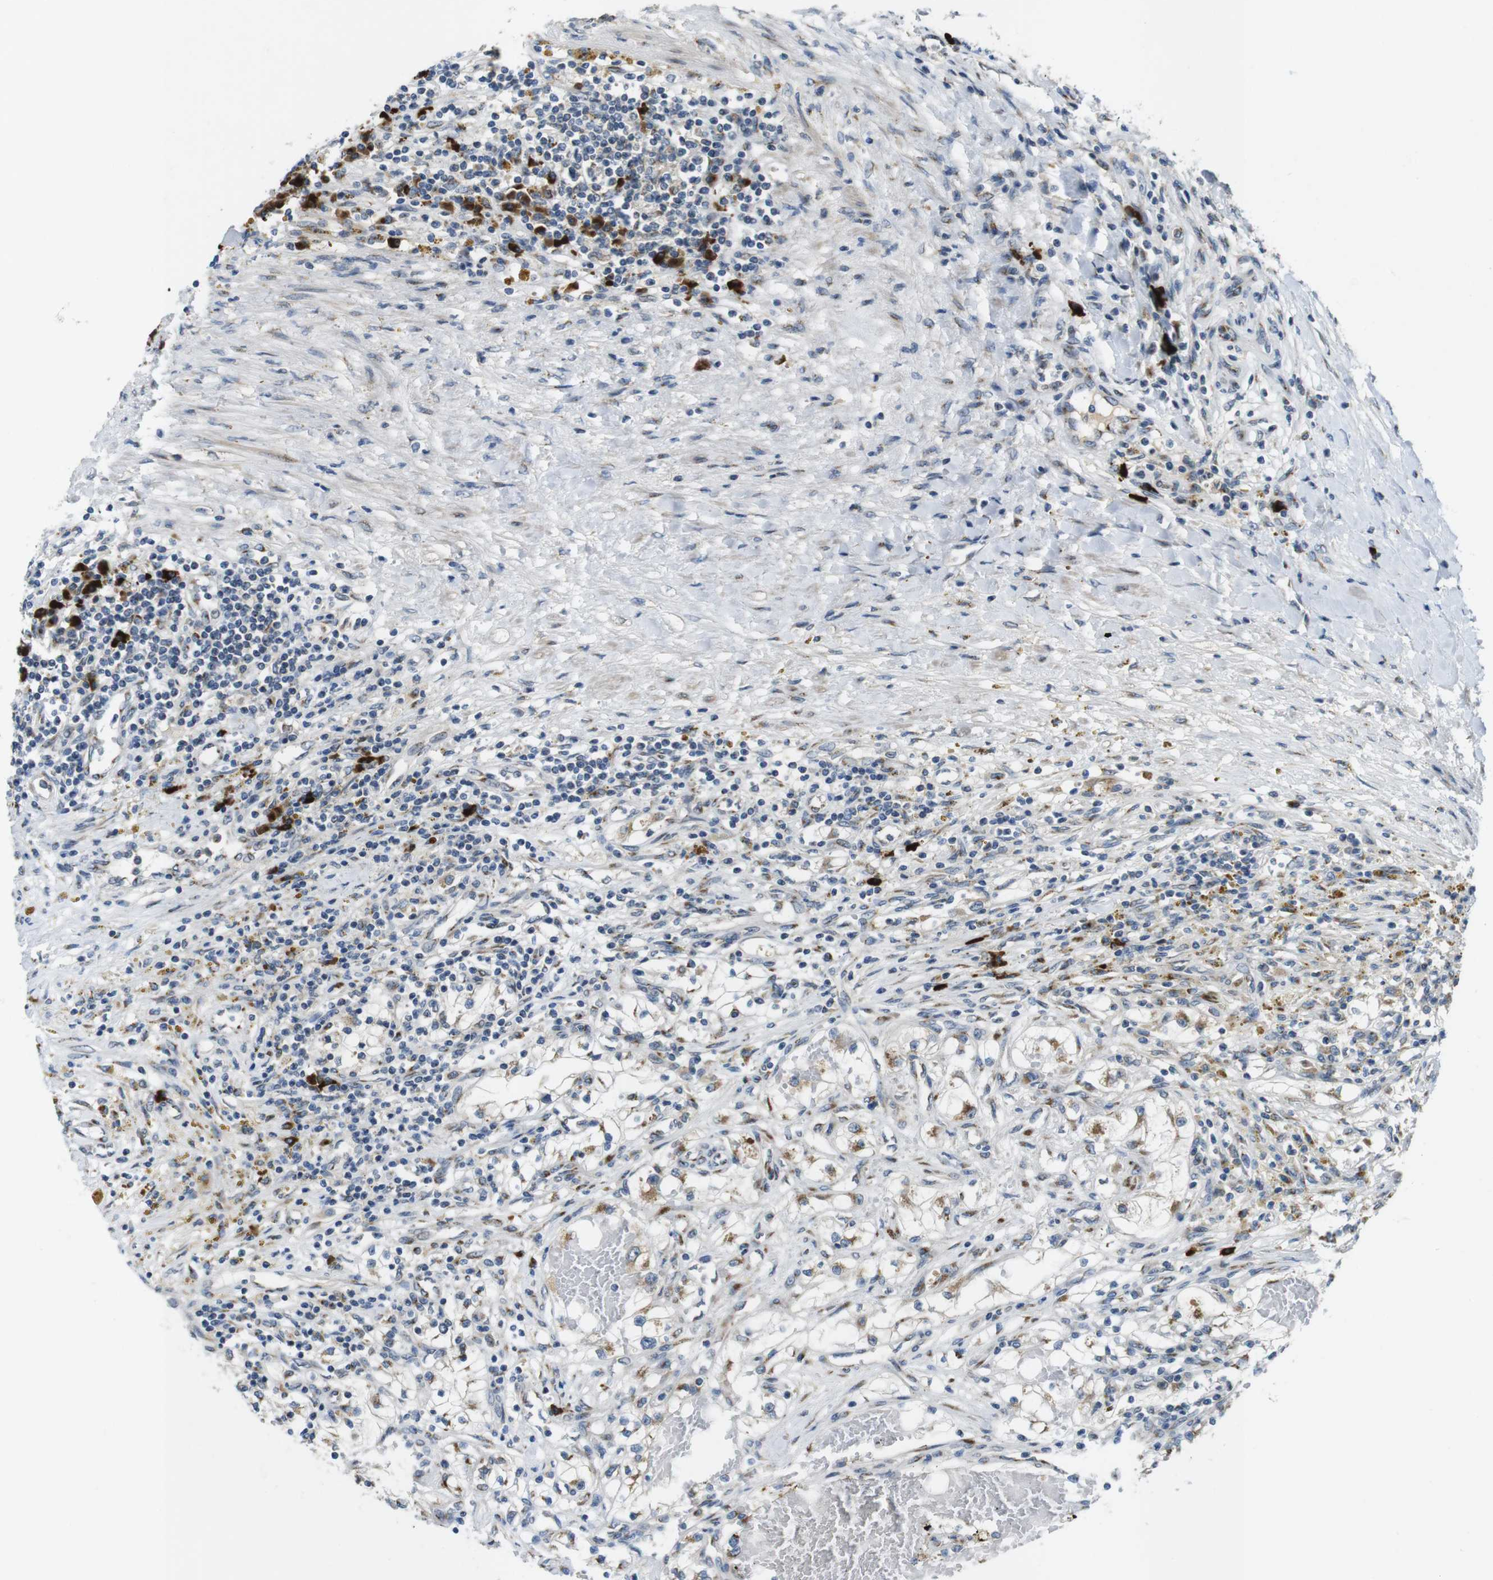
{"staining": {"intensity": "moderate", "quantity": ">75%", "location": "cytoplasmic/membranous"}, "tissue": "renal cancer", "cell_type": "Tumor cells", "image_type": "cancer", "snomed": [{"axis": "morphology", "description": "Adenocarcinoma, NOS"}, {"axis": "topography", "description": "Kidney"}], "caption": "Immunohistochemical staining of human renal adenocarcinoma displays moderate cytoplasmic/membranous protein staining in approximately >75% of tumor cells. The staining was performed using DAB (3,3'-diaminobenzidine), with brown indicating positive protein expression. Nuclei are stained blue with hematoxylin.", "gene": "ZFPL1", "patient": {"sex": "male", "age": 68}}